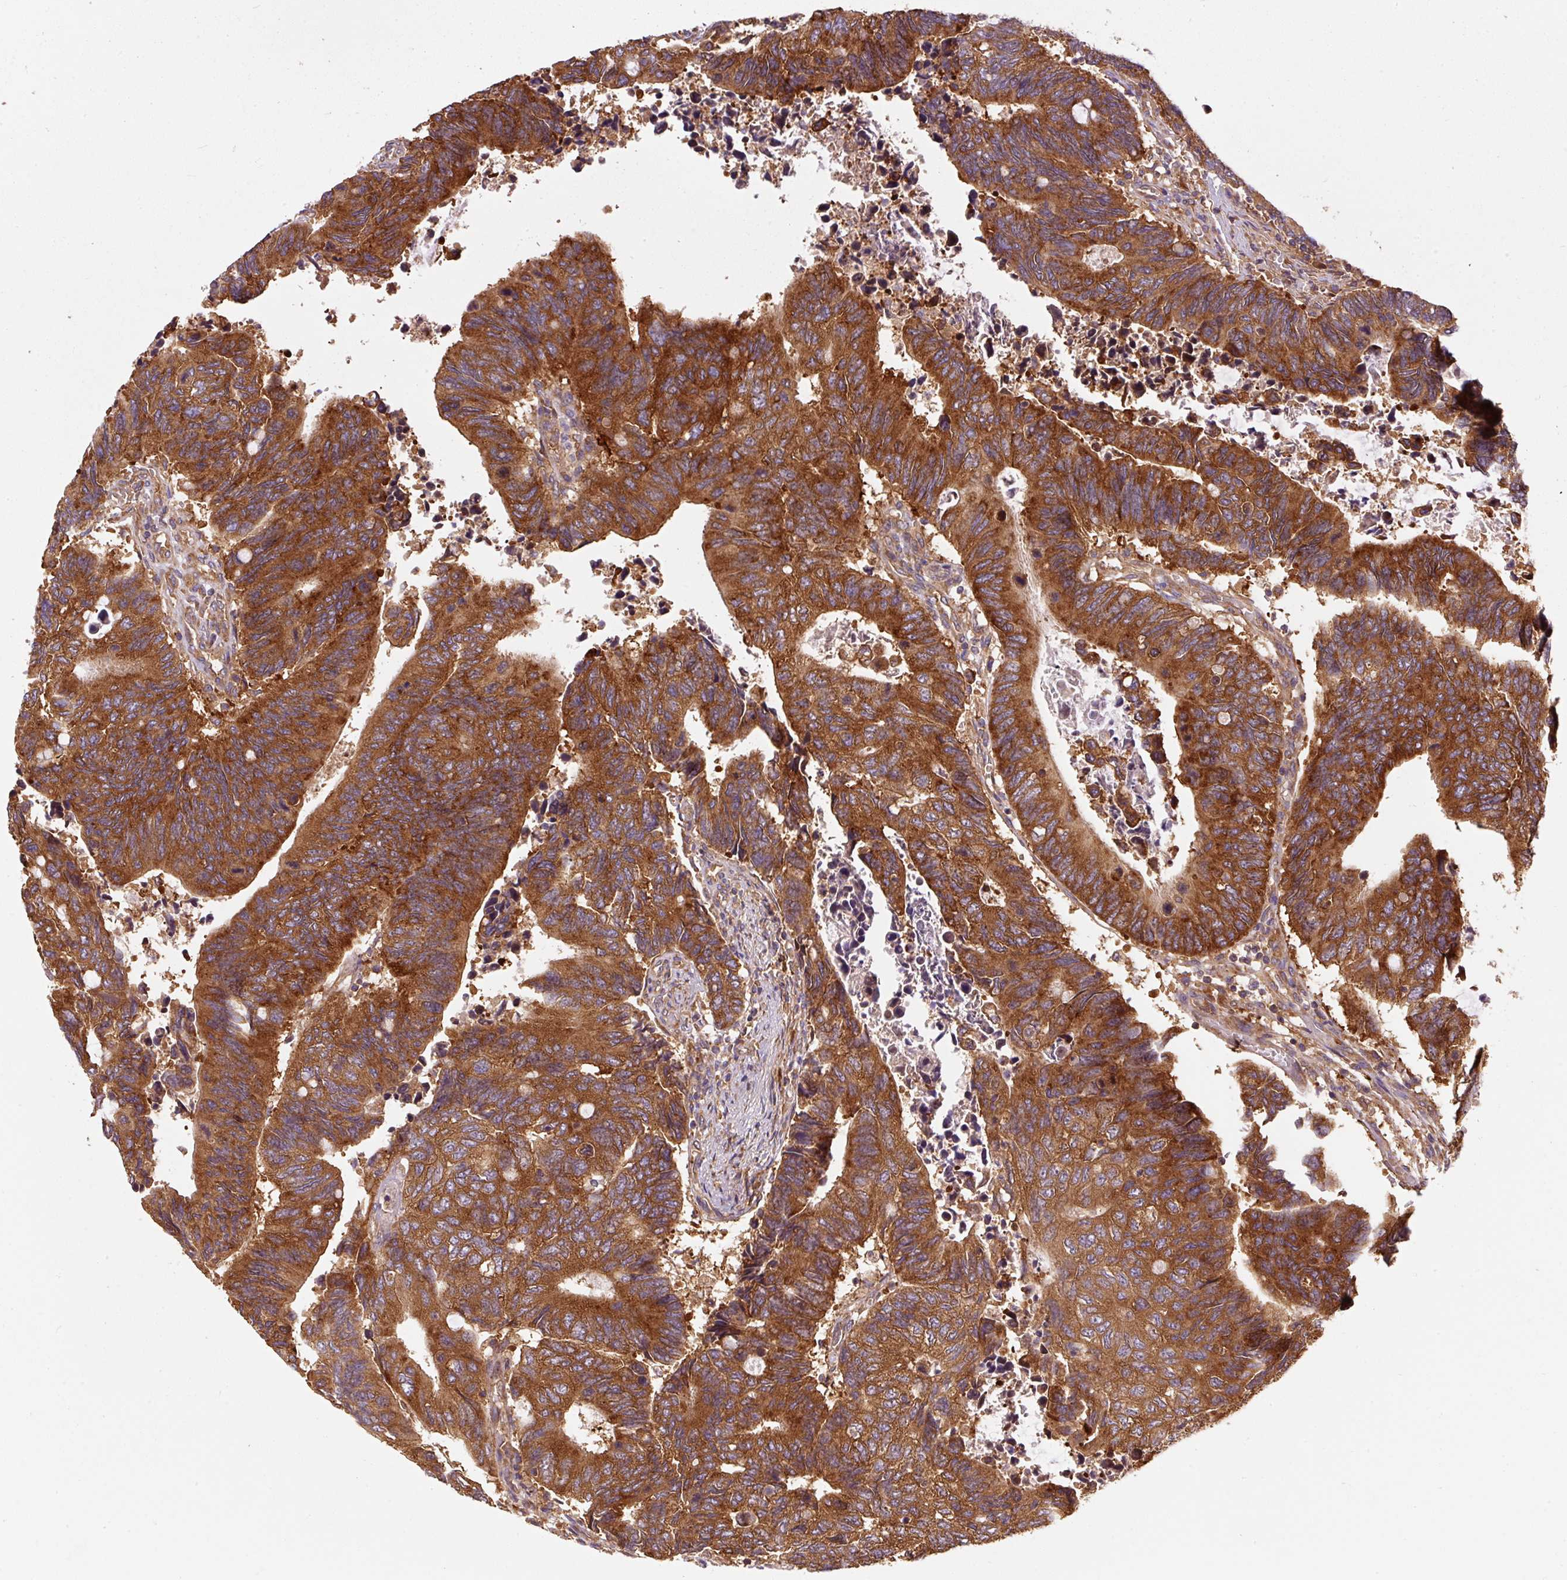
{"staining": {"intensity": "strong", "quantity": ">75%", "location": "cytoplasmic/membranous"}, "tissue": "colorectal cancer", "cell_type": "Tumor cells", "image_type": "cancer", "snomed": [{"axis": "morphology", "description": "Adenocarcinoma, NOS"}, {"axis": "topography", "description": "Colon"}], "caption": "This is an image of immunohistochemistry (IHC) staining of adenocarcinoma (colorectal), which shows strong expression in the cytoplasmic/membranous of tumor cells.", "gene": "EIF2S2", "patient": {"sex": "male", "age": 87}}